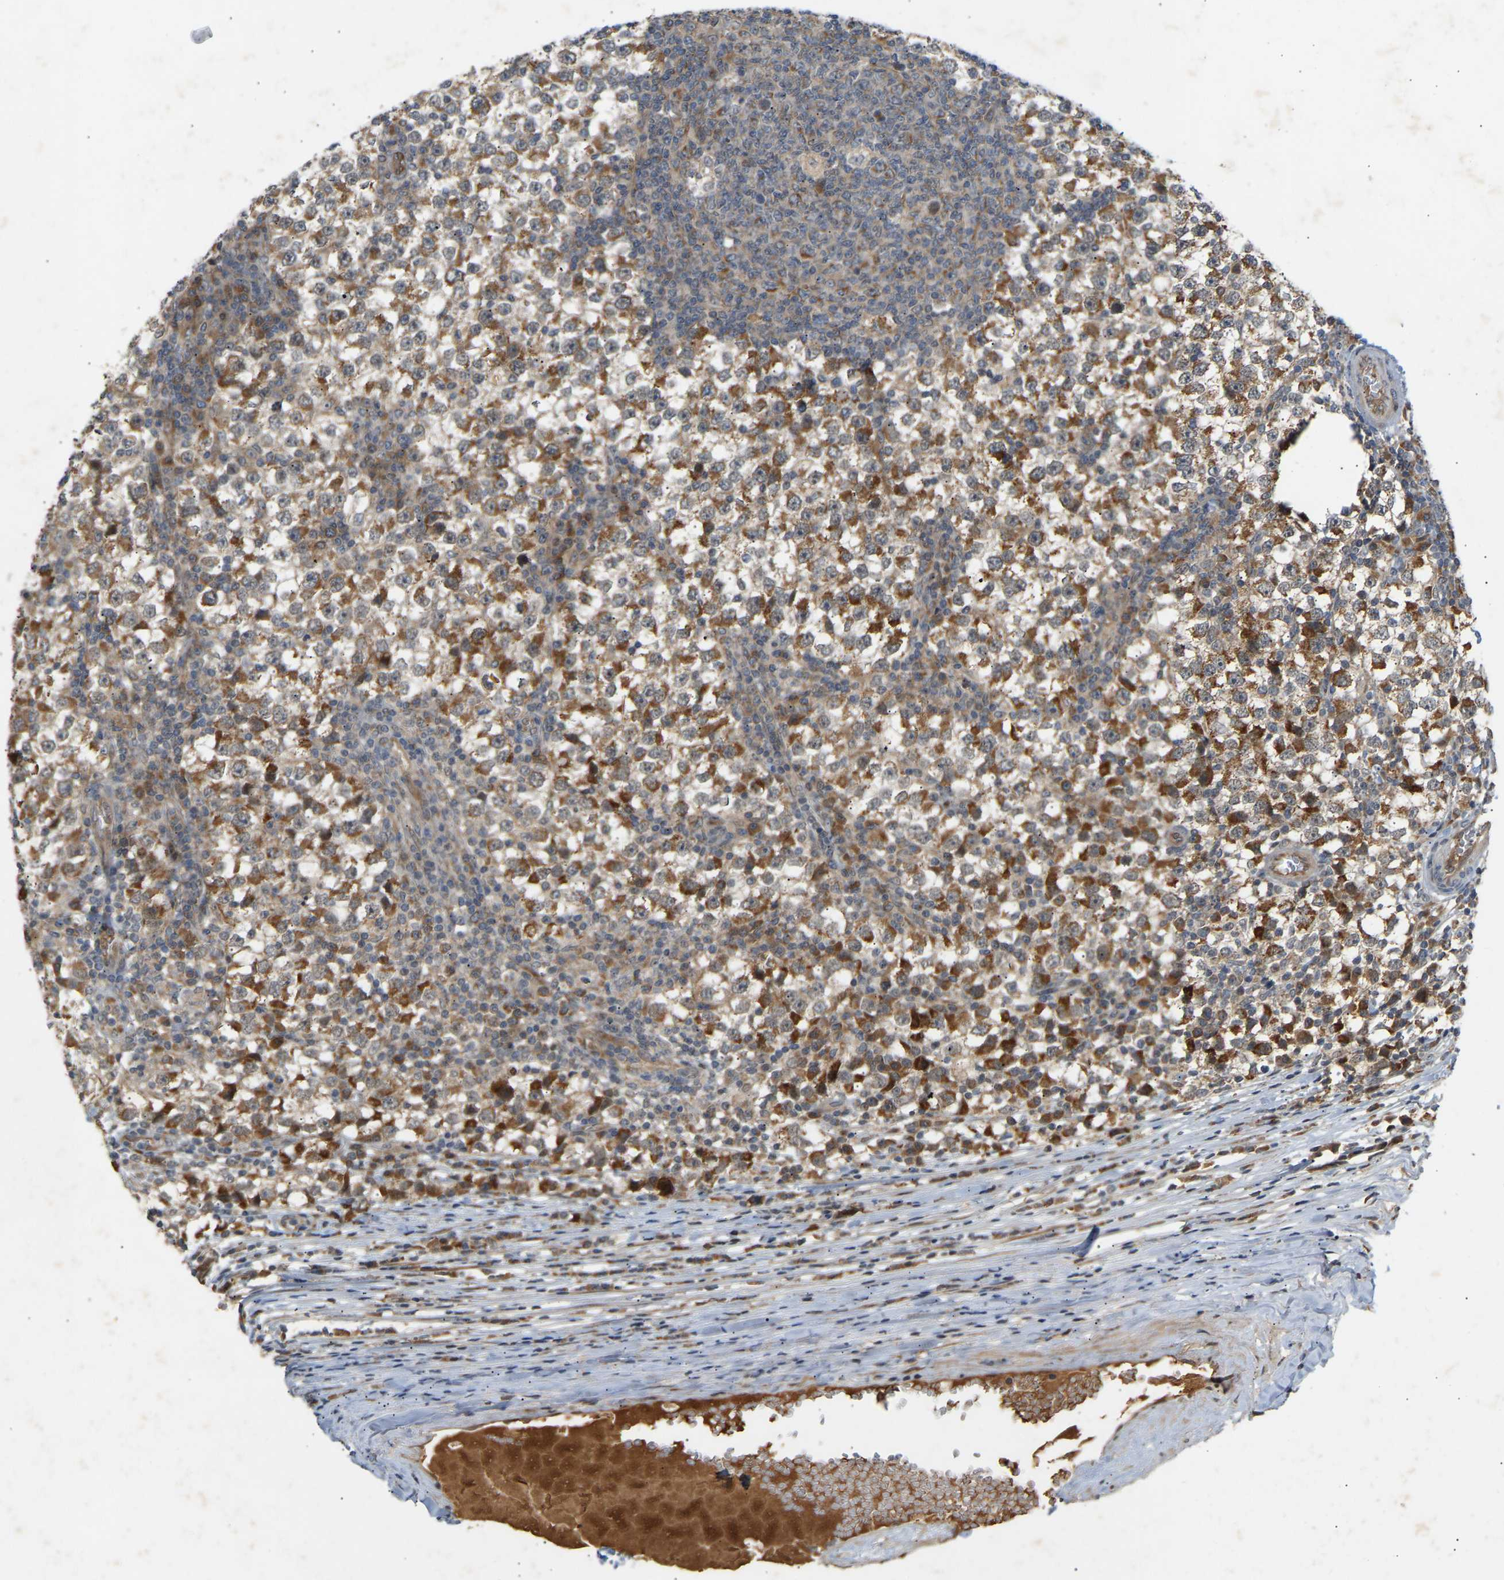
{"staining": {"intensity": "moderate", "quantity": "25%-75%", "location": "cytoplasmic/membranous"}, "tissue": "testis cancer", "cell_type": "Tumor cells", "image_type": "cancer", "snomed": [{"axis": "morphology", "description": "Seminoma, NOS"}, {"axis": "topography", "description": "Testis"}], "caption": "Protein analysis of seminoma (testis) tissue reveals moderate cytoplasmic/membranous staining in about 25%-75% of tumor cells.", "gene": "PTCD1", "patient": {"sex": "male", "age": 65}}